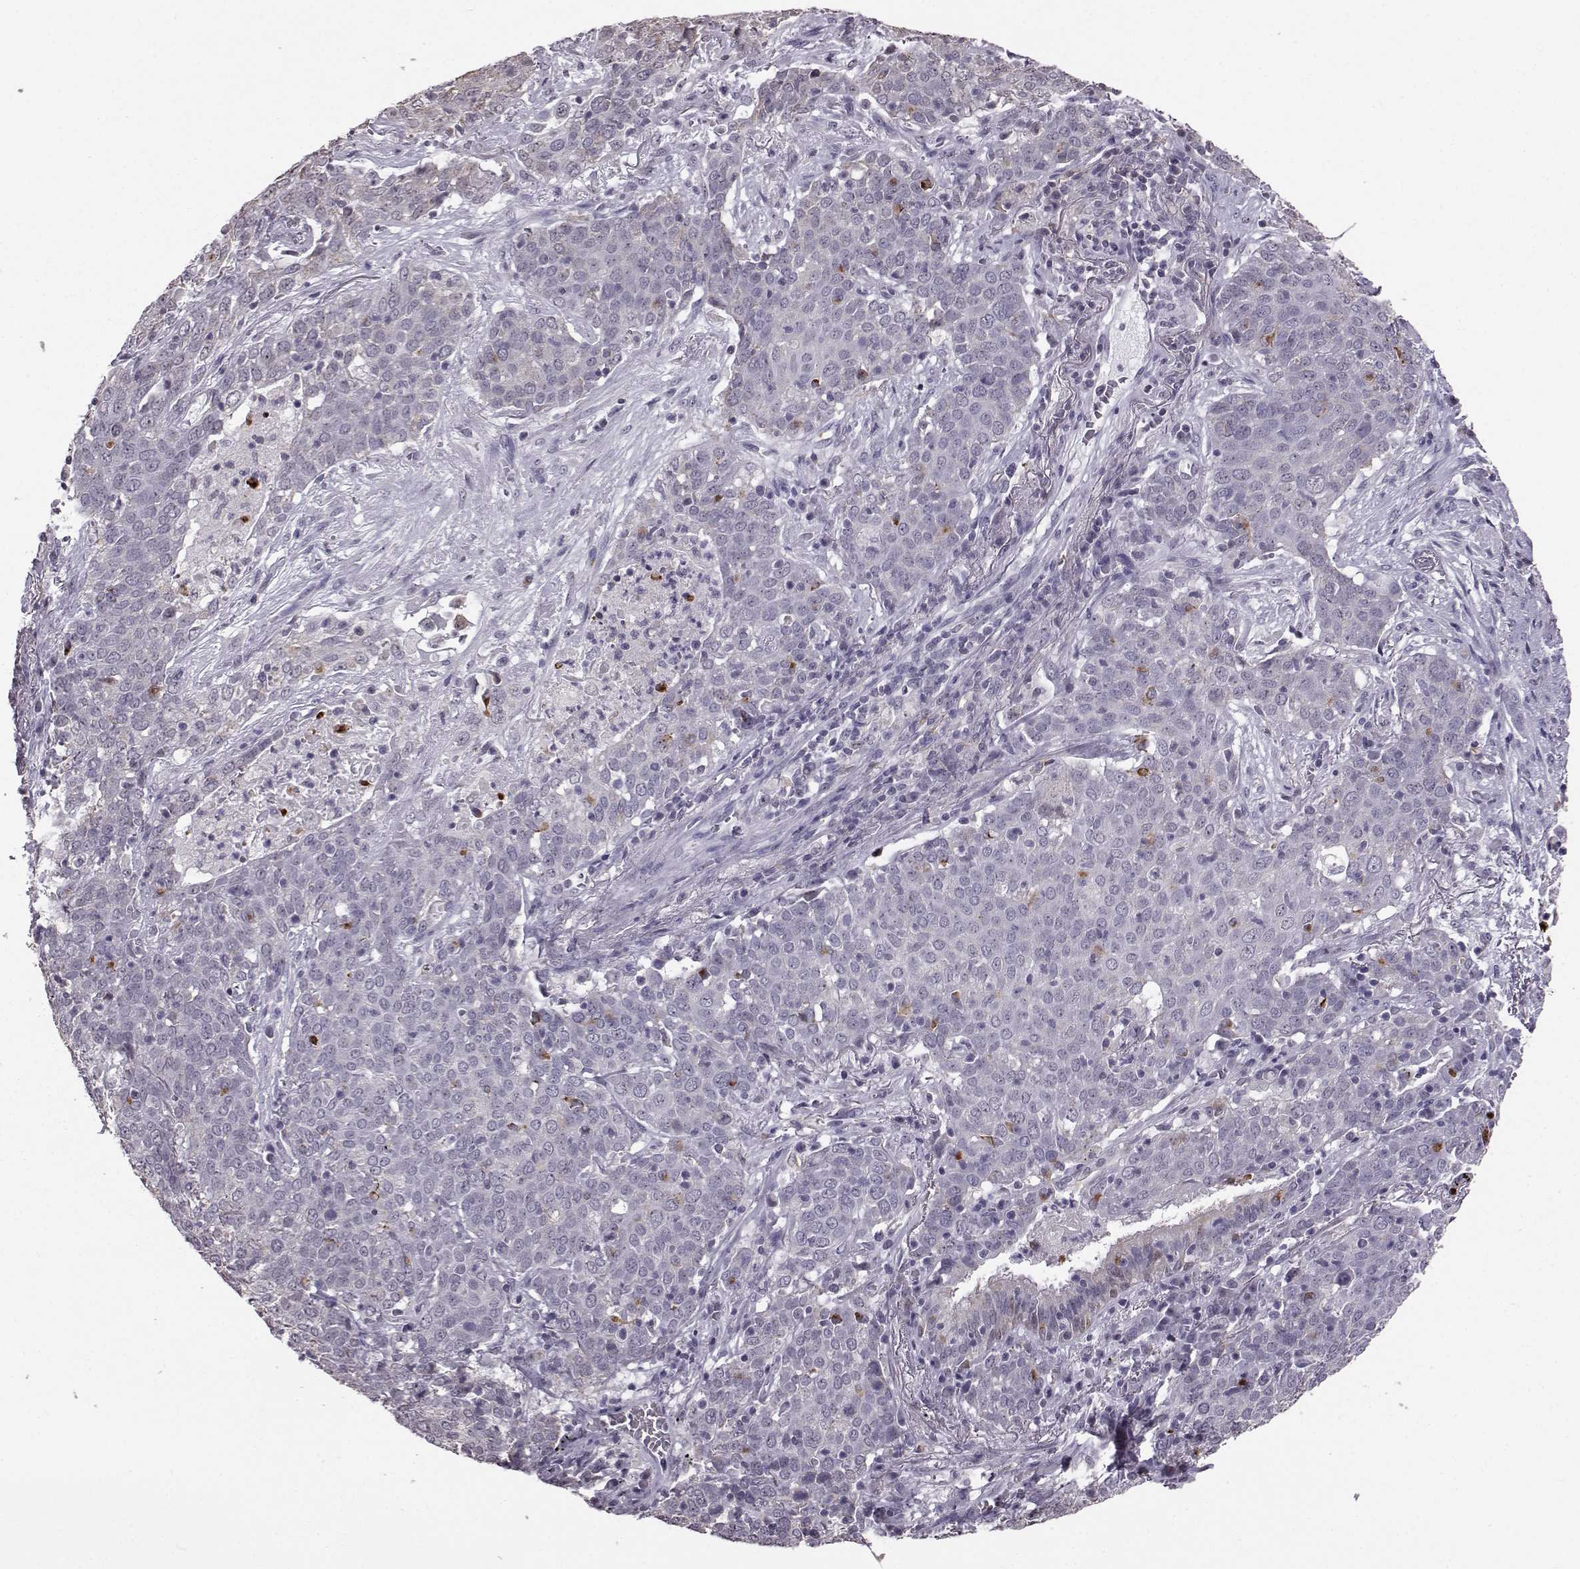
{"staining": {"intensity": "negative", "quantity": "none", "location": "none"}, "tissue": "lung cancer", "cell_type": "Tumor cells", "image_type": "cancer", "snomed": [{"axis": "morphology", "description": "Squamous cell carcinoma, NOS"}, {"axis": "topography", "description": "Lung"}], "caption": "IHC of squamous cell carcinoma (lung) reveals no staining in tumor cells. (DAB immunohistochemistry (IHC), high magnification).", "gene": "ALDH3A1", "patient": {"sex": "male", "age": 82}}